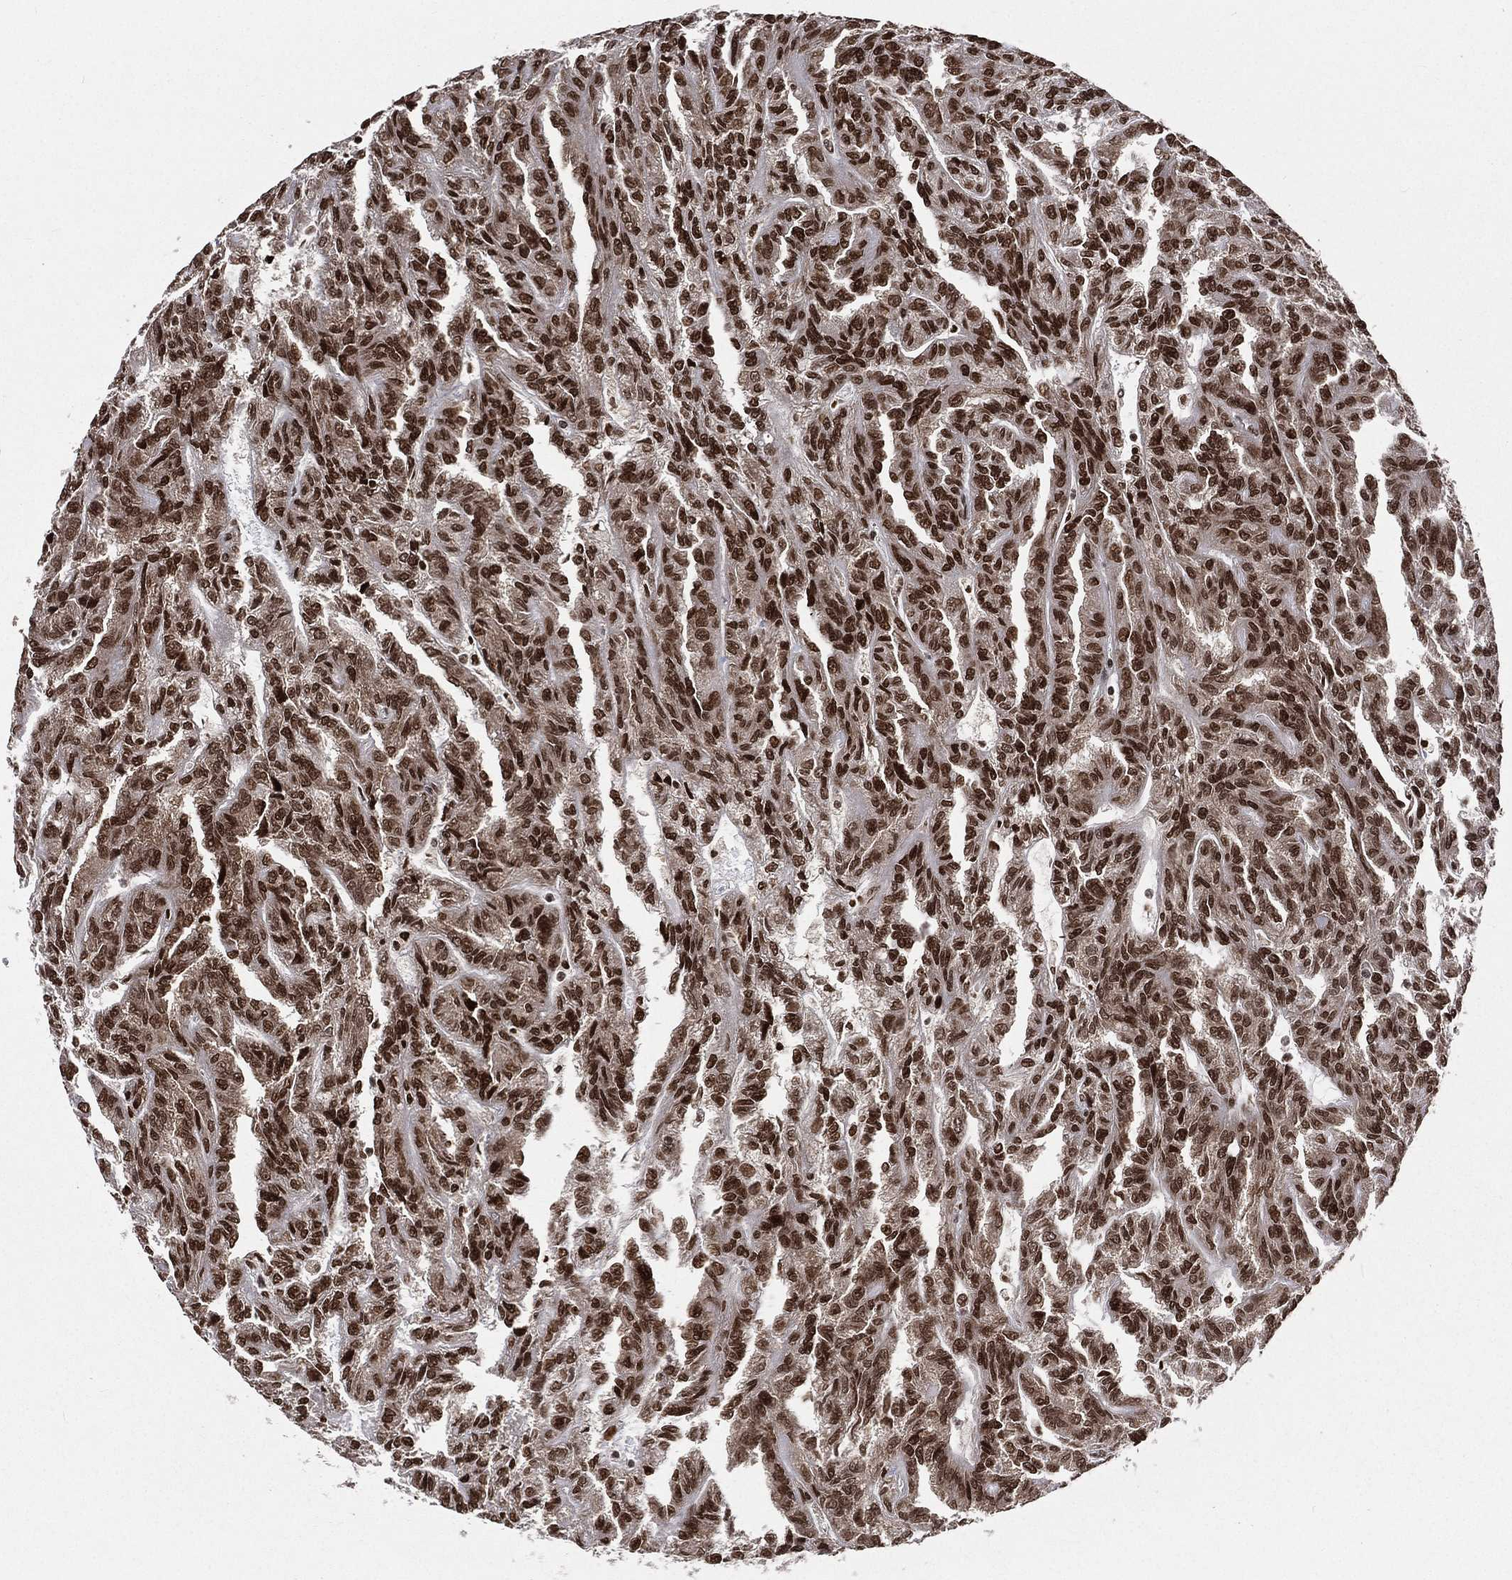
{"staining": {"intensity": "strong", "quantity": ">75%", "location": "nuclear"}, "tissue": "renal cancer", "cell_type": "Tumor cells", "image_type": "cancer", "snomed": [{"axis": "morphology", "description": "Adenocarcinoma, NOS"}, {"axis": "topography", "description": "Kidney"}], "caption": "The histopathology image demonstrates staining of adenocarcinoma (renal), revealing strong nuclear protein expression (brown color) within tumor cells.", "gene": "POLB", "patient": {"sex": "male", "age": 79}}